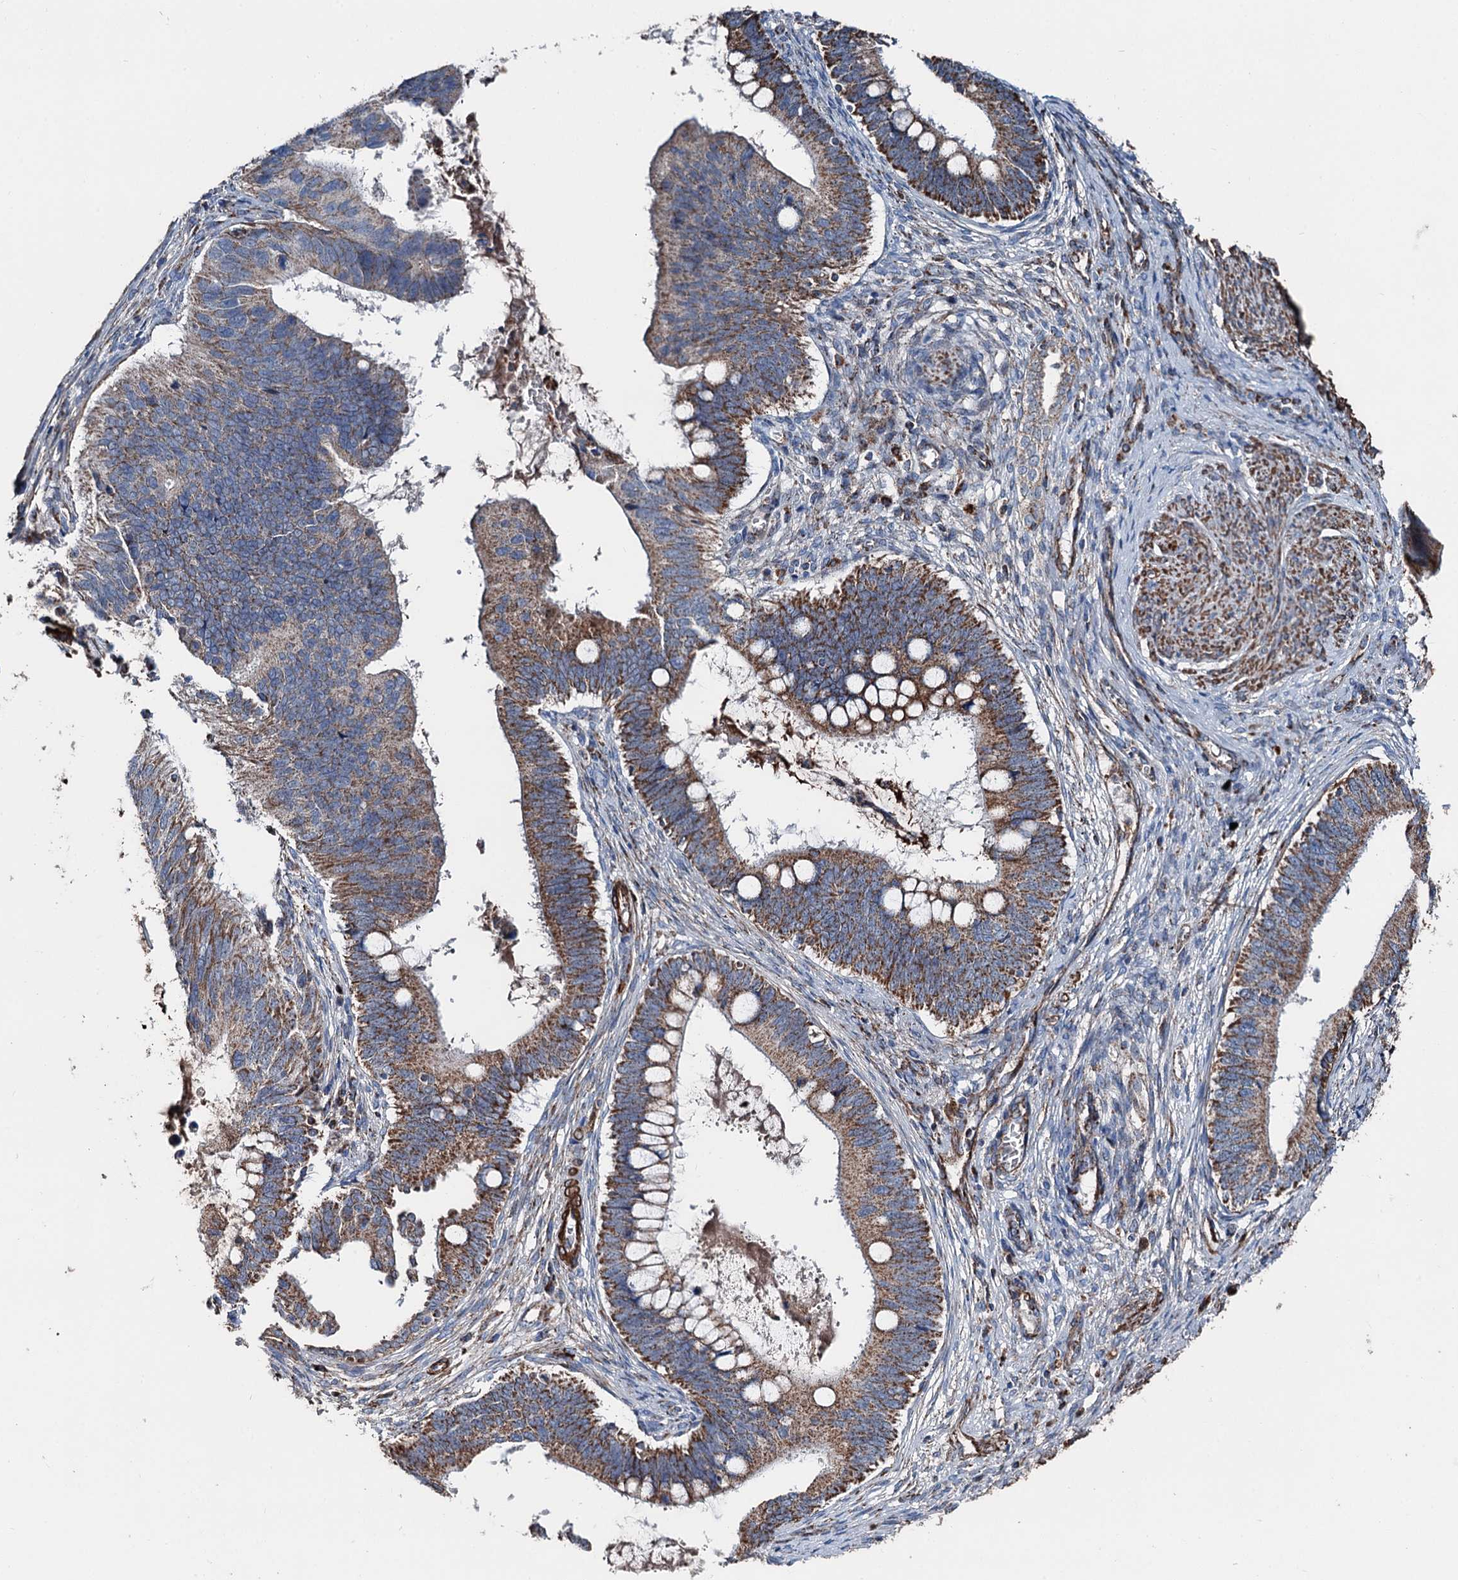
{"staining": {"intensity": "moderate", "quantity": ">75%", "location": "cytoplasmic/membranous"}, "tissue": "cervical cancer", "cell_type": "Tumor cells", "image_type": "cancer", "snomed": [{"axis": "morphology", "description": "Adenocarcinoma, NOS"}, {"axis": "topography", "description": "Cervix"}], "caption": "High-magnification brightfield microscopy of adenocarcinoma (cervical) stained with DAB (3,3'-diaminobenzidine) (brown) and counterstained with hematoxylin (blue). tumor cells exhibit moderate cytoplasmic/membranous positivity is identified in about>75% of cells.", "gene": "DDIAS", "patient": {"sex": "female", "age": 42}}